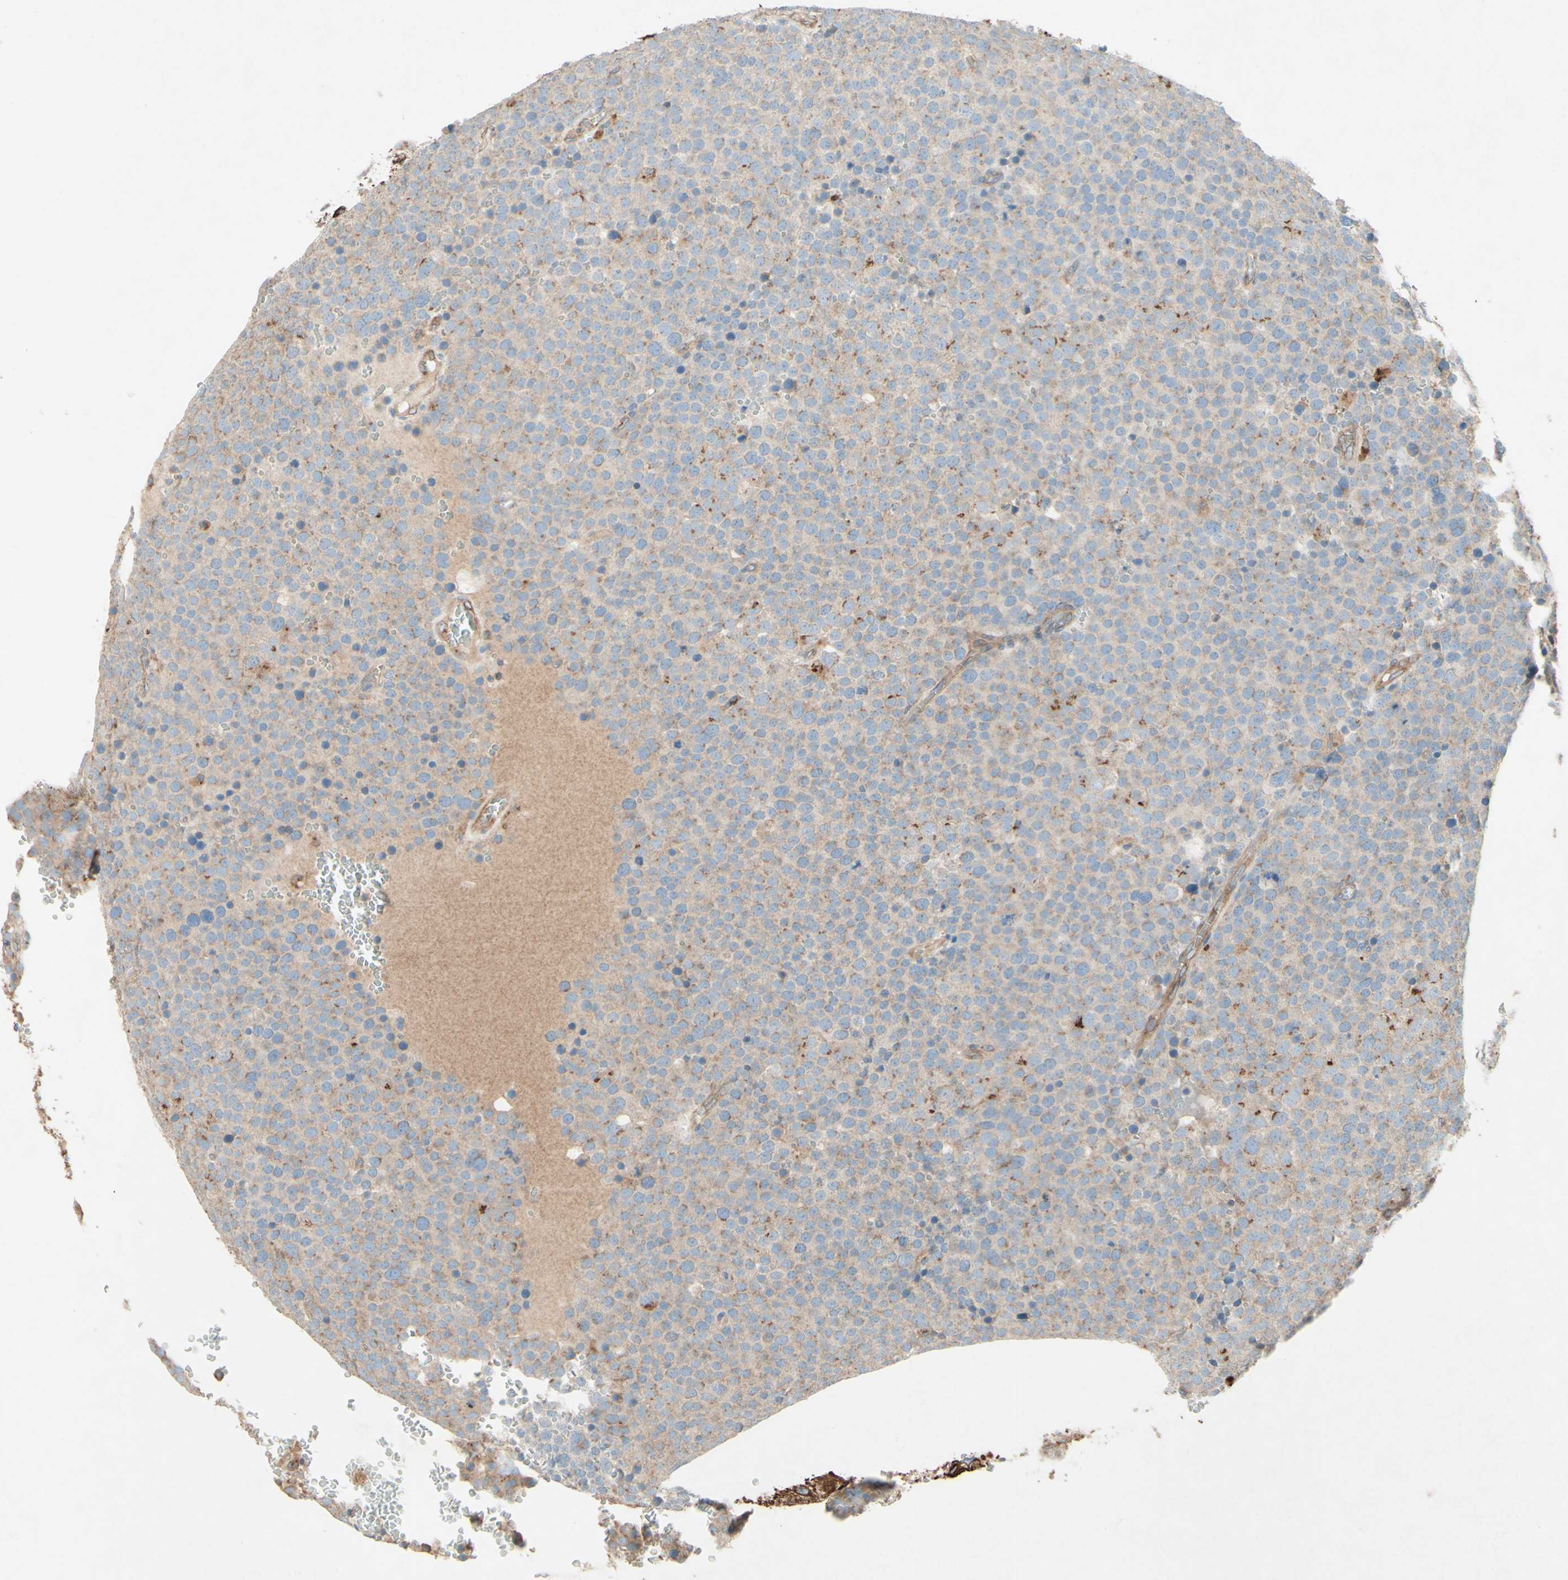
{"staining": {"intensity": "weak", "quantity": ">75%", "location": "cytoplasmic/membranous"}, "tissue": "testis cancer", "cell_type": "Tumor cells", "image_type": "cancer", "snomed": [{"axis": "morphology", "description": "Seminoma, NOS"}, {"axis": "topography", "description": "Testis"}], "caption": "Seminoma (testis) stained with DAB (3,3'-diaminobenzidine) immunohistochemistry (IHC) displays low levels of weak cytoplasmic/membranous expression in approximately >75% of tumor cells.", "gene": "MTM1", "patient": {"sex": "male", "age": 71}}